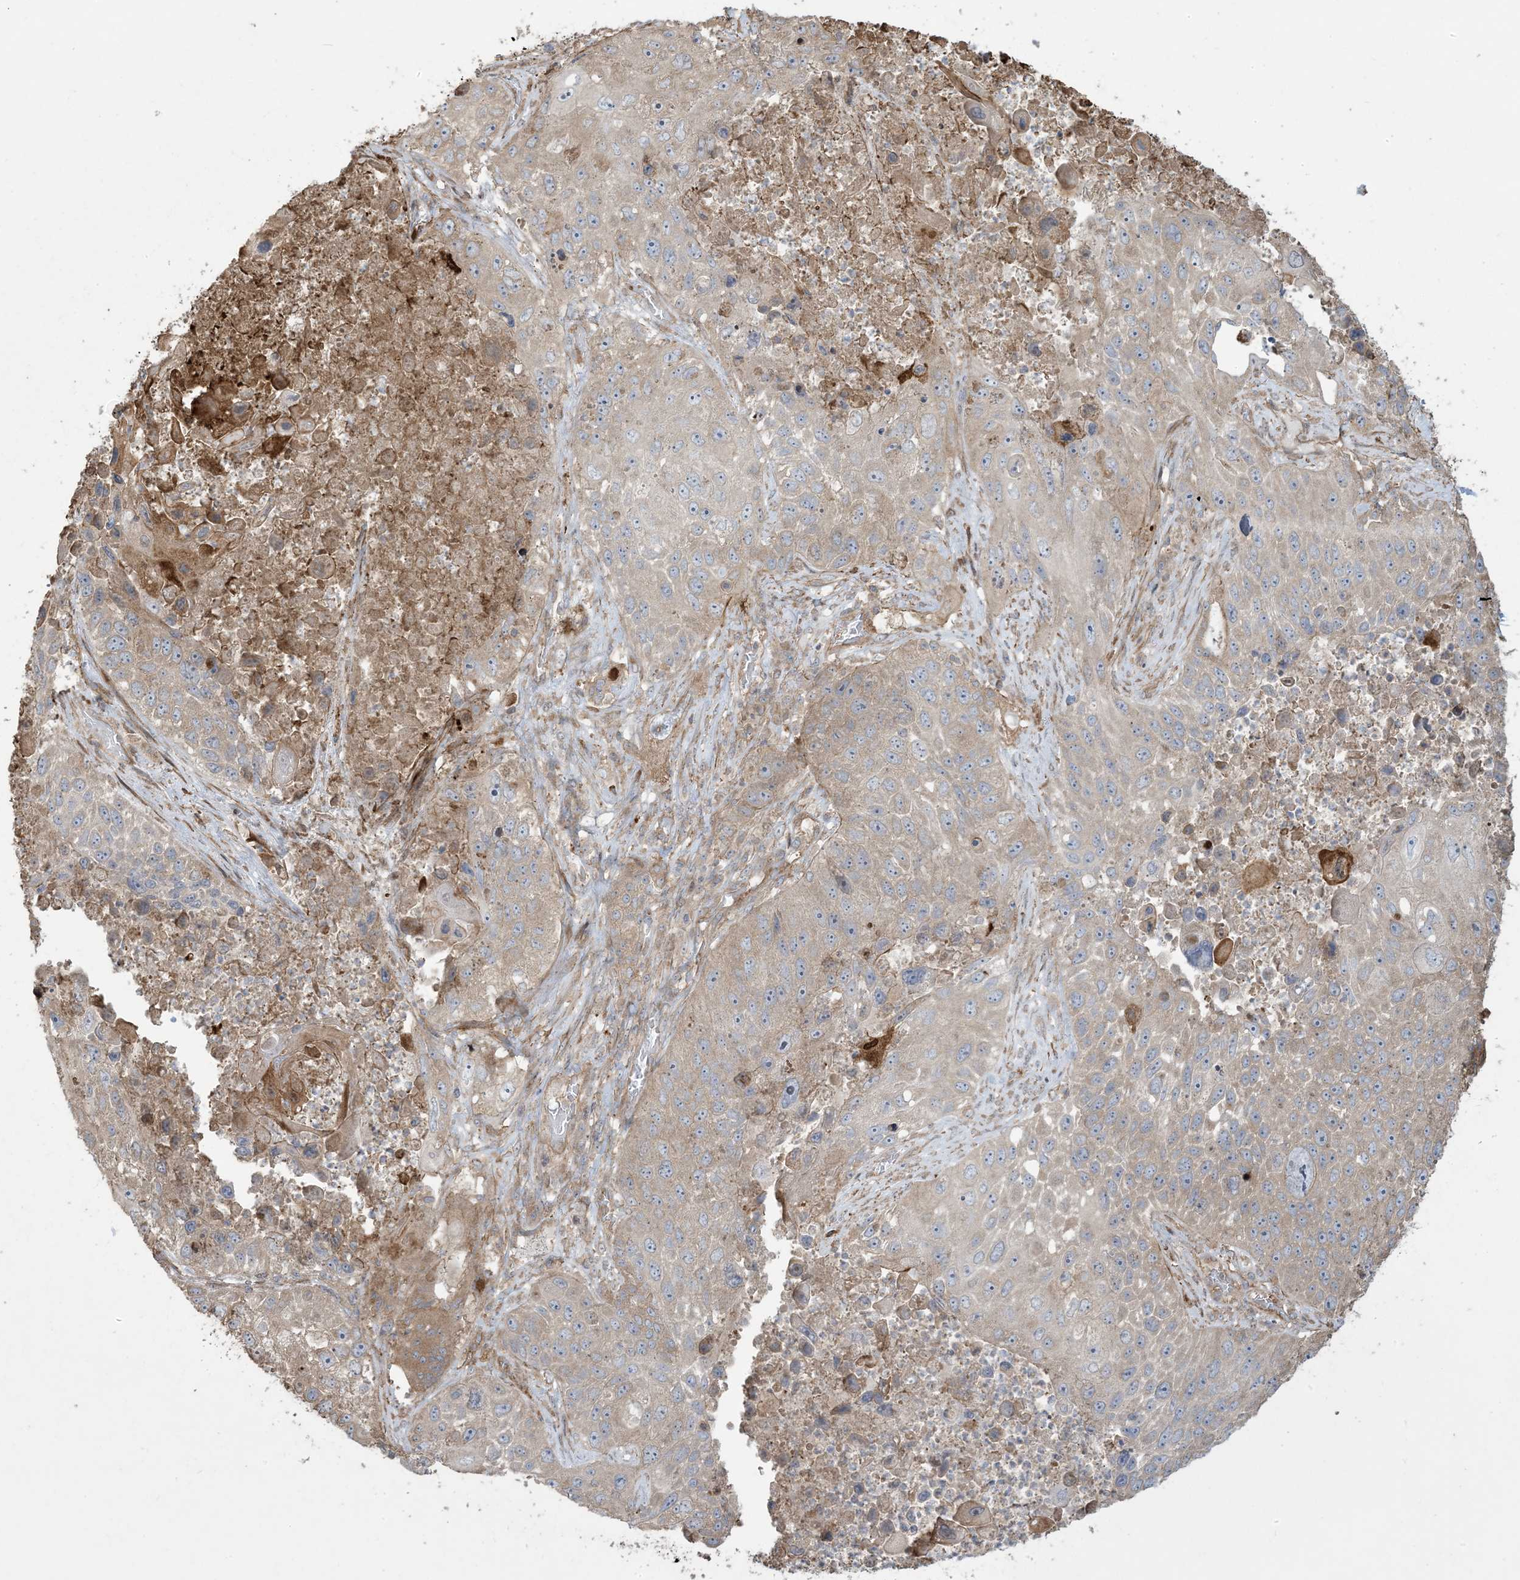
{"staining": {"intensity": "weak", "quantity": "<25%", "location": "cytoplasmic/membranous"}, "tissue": "lung cancer", "cell_type": "Tumor cells", "image_type": "cancer", "snomed": [{"axis": "morphology", "description": "Squamous cell carcinoma, NOS"}, {"axis": "topography", "description": "Lung"}], "caption": "Tumor cells are negative for protein expression in human lung cancer.", "gene": "KLHL18", "patient": {"sex": "male", "age": 61}}